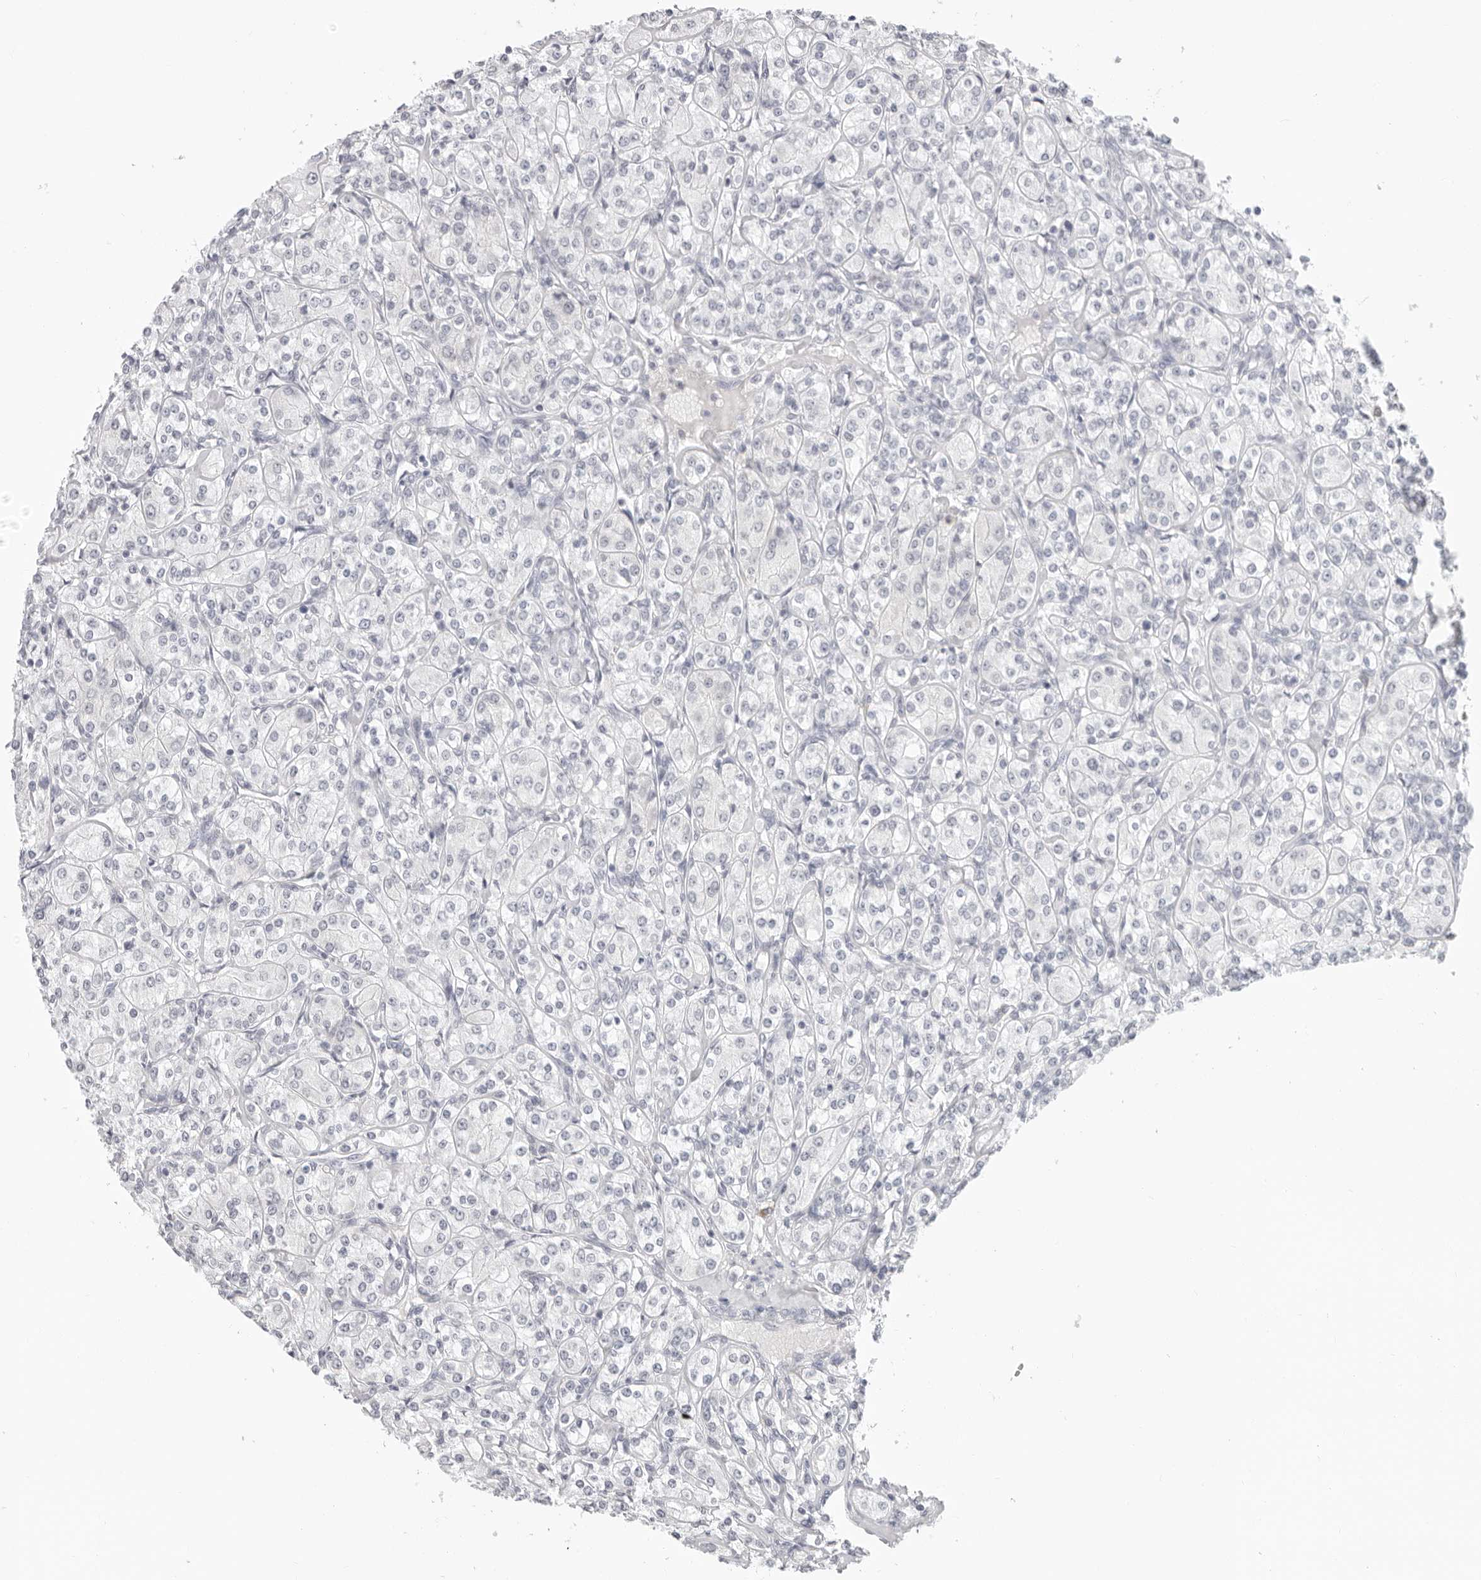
{"staining": {"intensity": "negative", "quantity": "none", "location": "none"}, "tissue": "renal cancer", "cell_type": "Tumor cells", "image_type": "cancer", "snomed": [{"axis": "morphology", "description": "Adenocarcinoma, NOS"}, {"axis": "topography", "description": "Kidney"}], "caption": "An IHC histopathology image of renal cancer is shown. There is no staining in tumor cells of renal cancer.", "gene": "EDN2", "patient": {"sex": "male", "age": 77}}